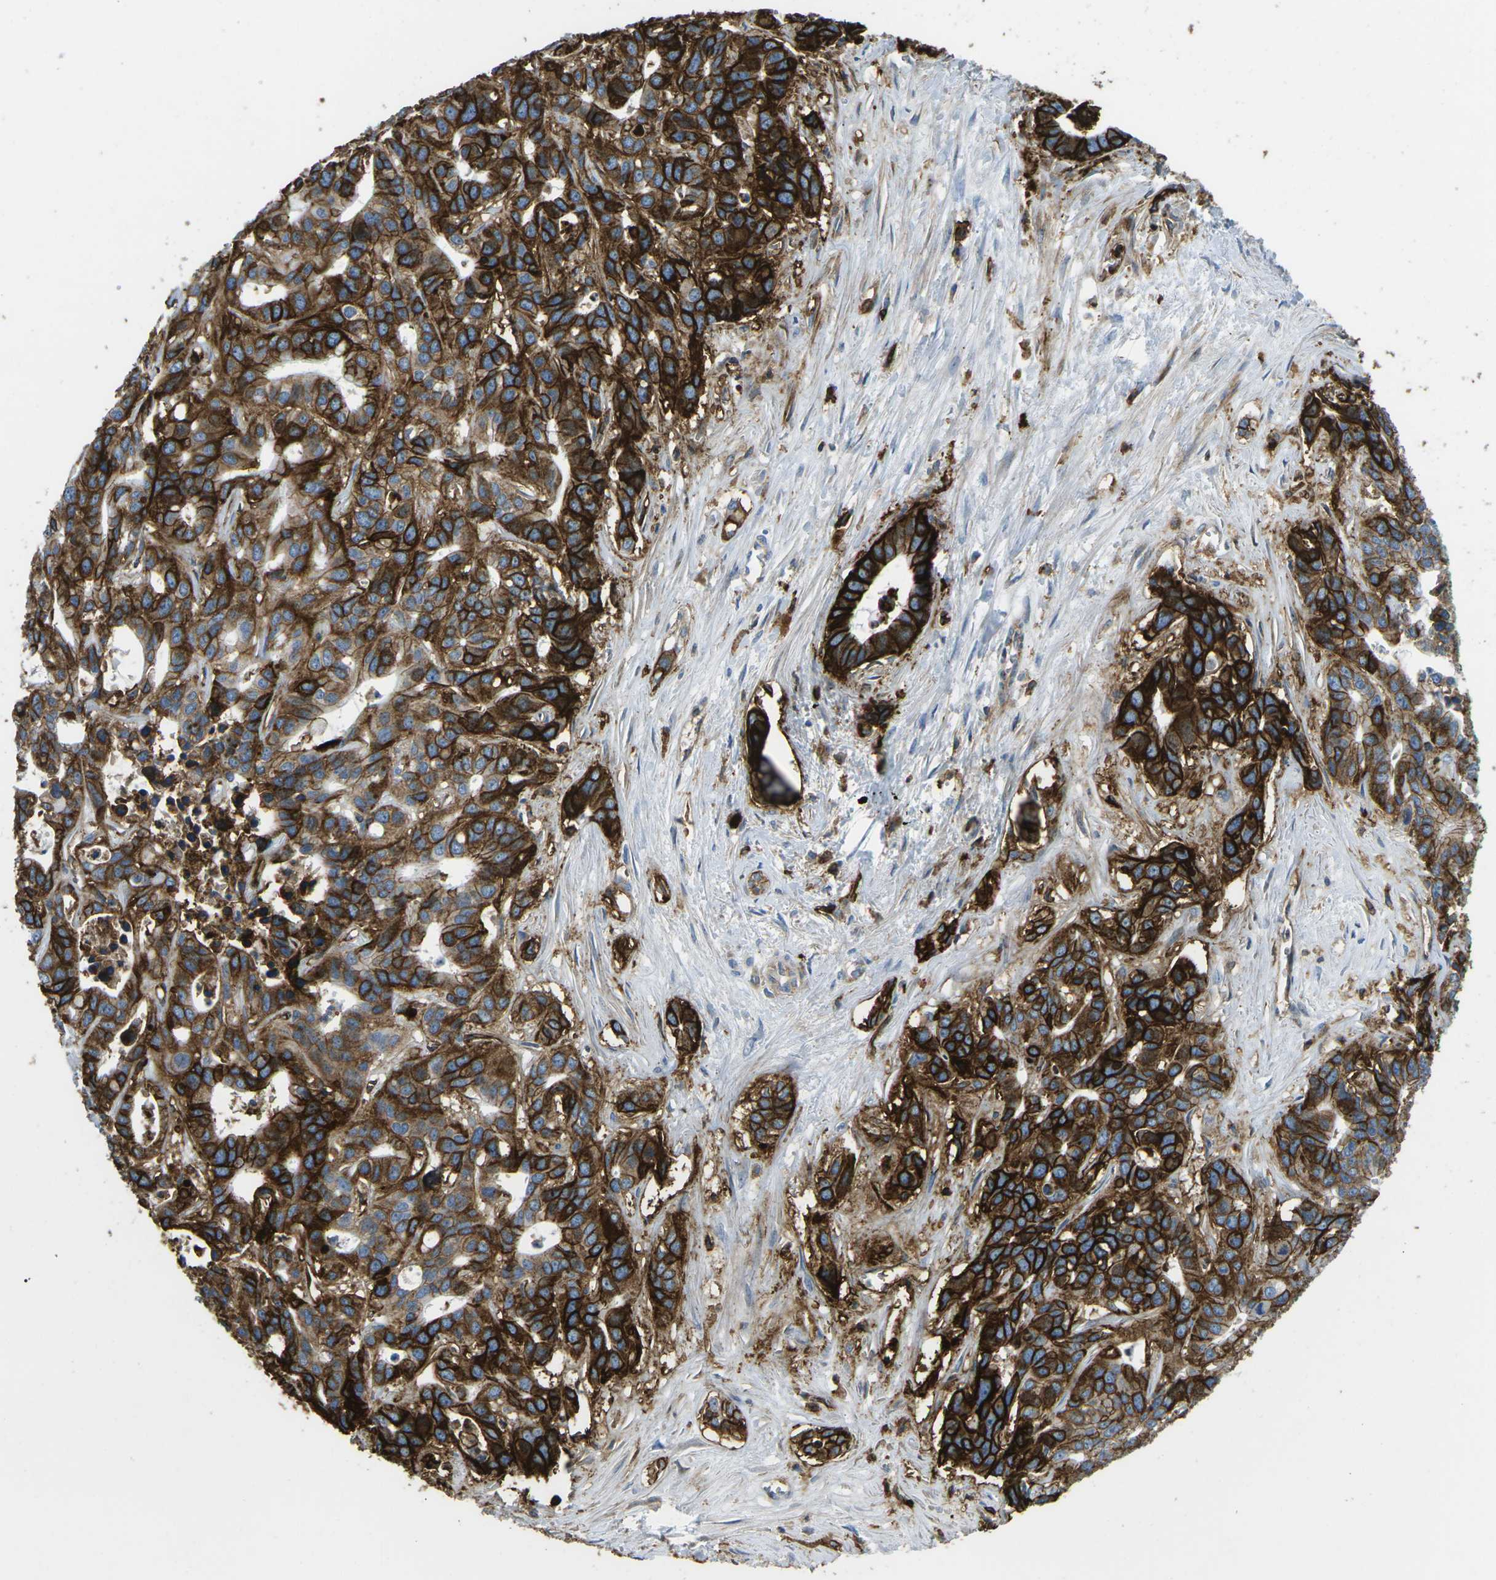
{"staining": {"intensity": "strong", "quantity": ">75%", "location": "cytoplasmic/membranous"}, "tissue": "liver cancer", "cell_type": "Tumor cells", "image_type": "cancer", "snomed": [{"axis": "morphology", "description": "Cholangiocarcinoma"}, {"axis": "topography", "description": "Liver"}], "caption": "Strong cytoplasmic/membranous staining is seen in approximately >75% of tumor cells in cholangiocarcinoma (liver).", "gene": "HLA-B", "patient": {"sex": "female", "age": 65}}